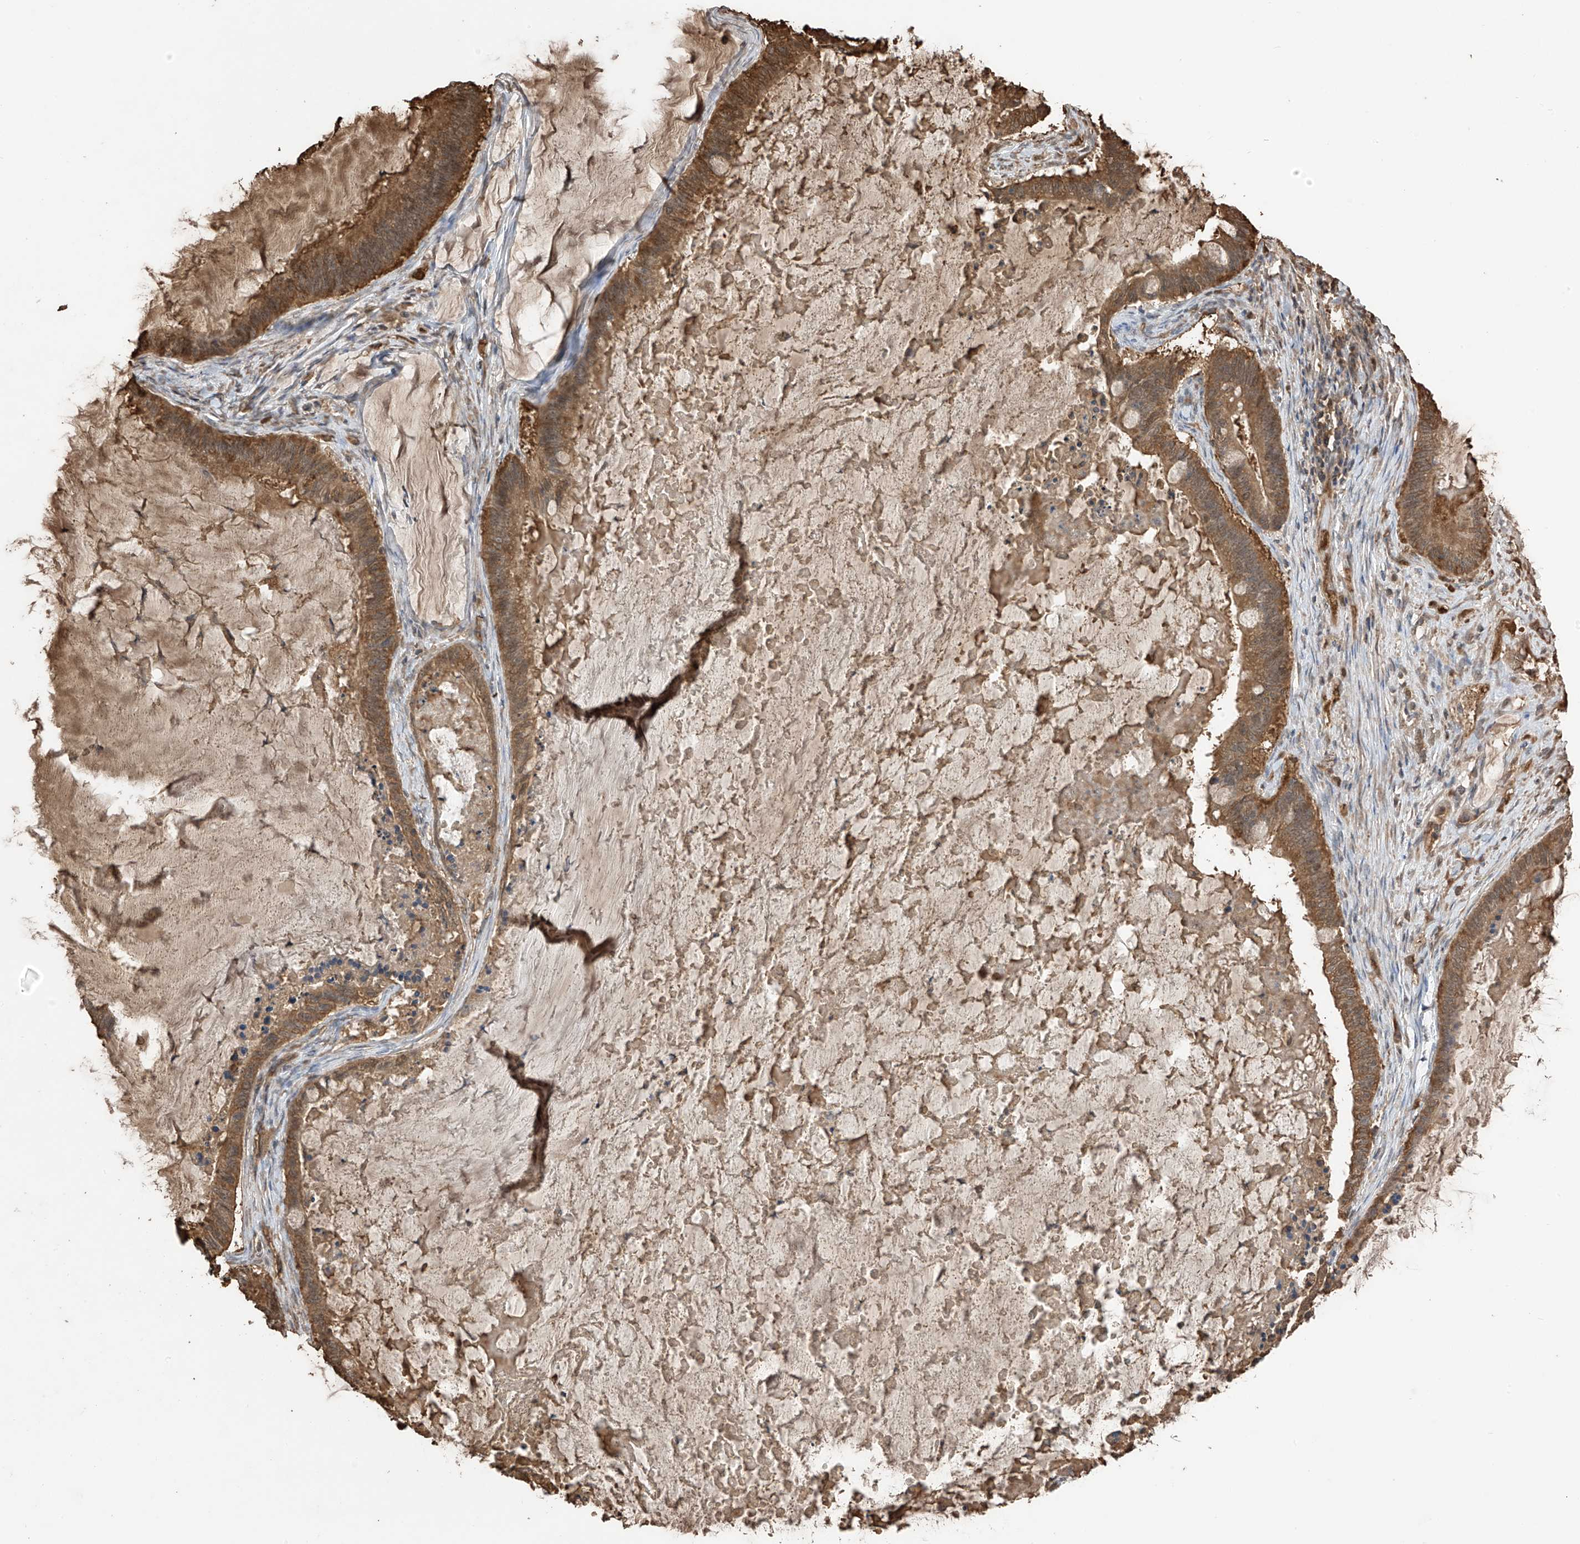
{"staining": {"intensity": "moderate", "quantity": ">75%", "location": "cytoplasmic/membranous"}, "tissue": "ovarian cancer", "cell_type": "Tumor cells", "image_type": "cancer", "snomed": [{"axis": "morphology", "description": "Cystadenocarcinoma, mucinous, NOS"}, {"axis": "topography", "description": "Ovary"}], "caption": "A high-resolution image shows immunohistochemistry staining of ovarian cancer, which reveals moderate cytoplasmic/membranous positivity in approximately >75% of tumor cells. The protein is stained brown, and the nuclei are stained in blue (DAB IHC with brightfield microscopy, high magnification).", "gene": "PNPT1", "patient": {"sex": "female", "age": 61}}